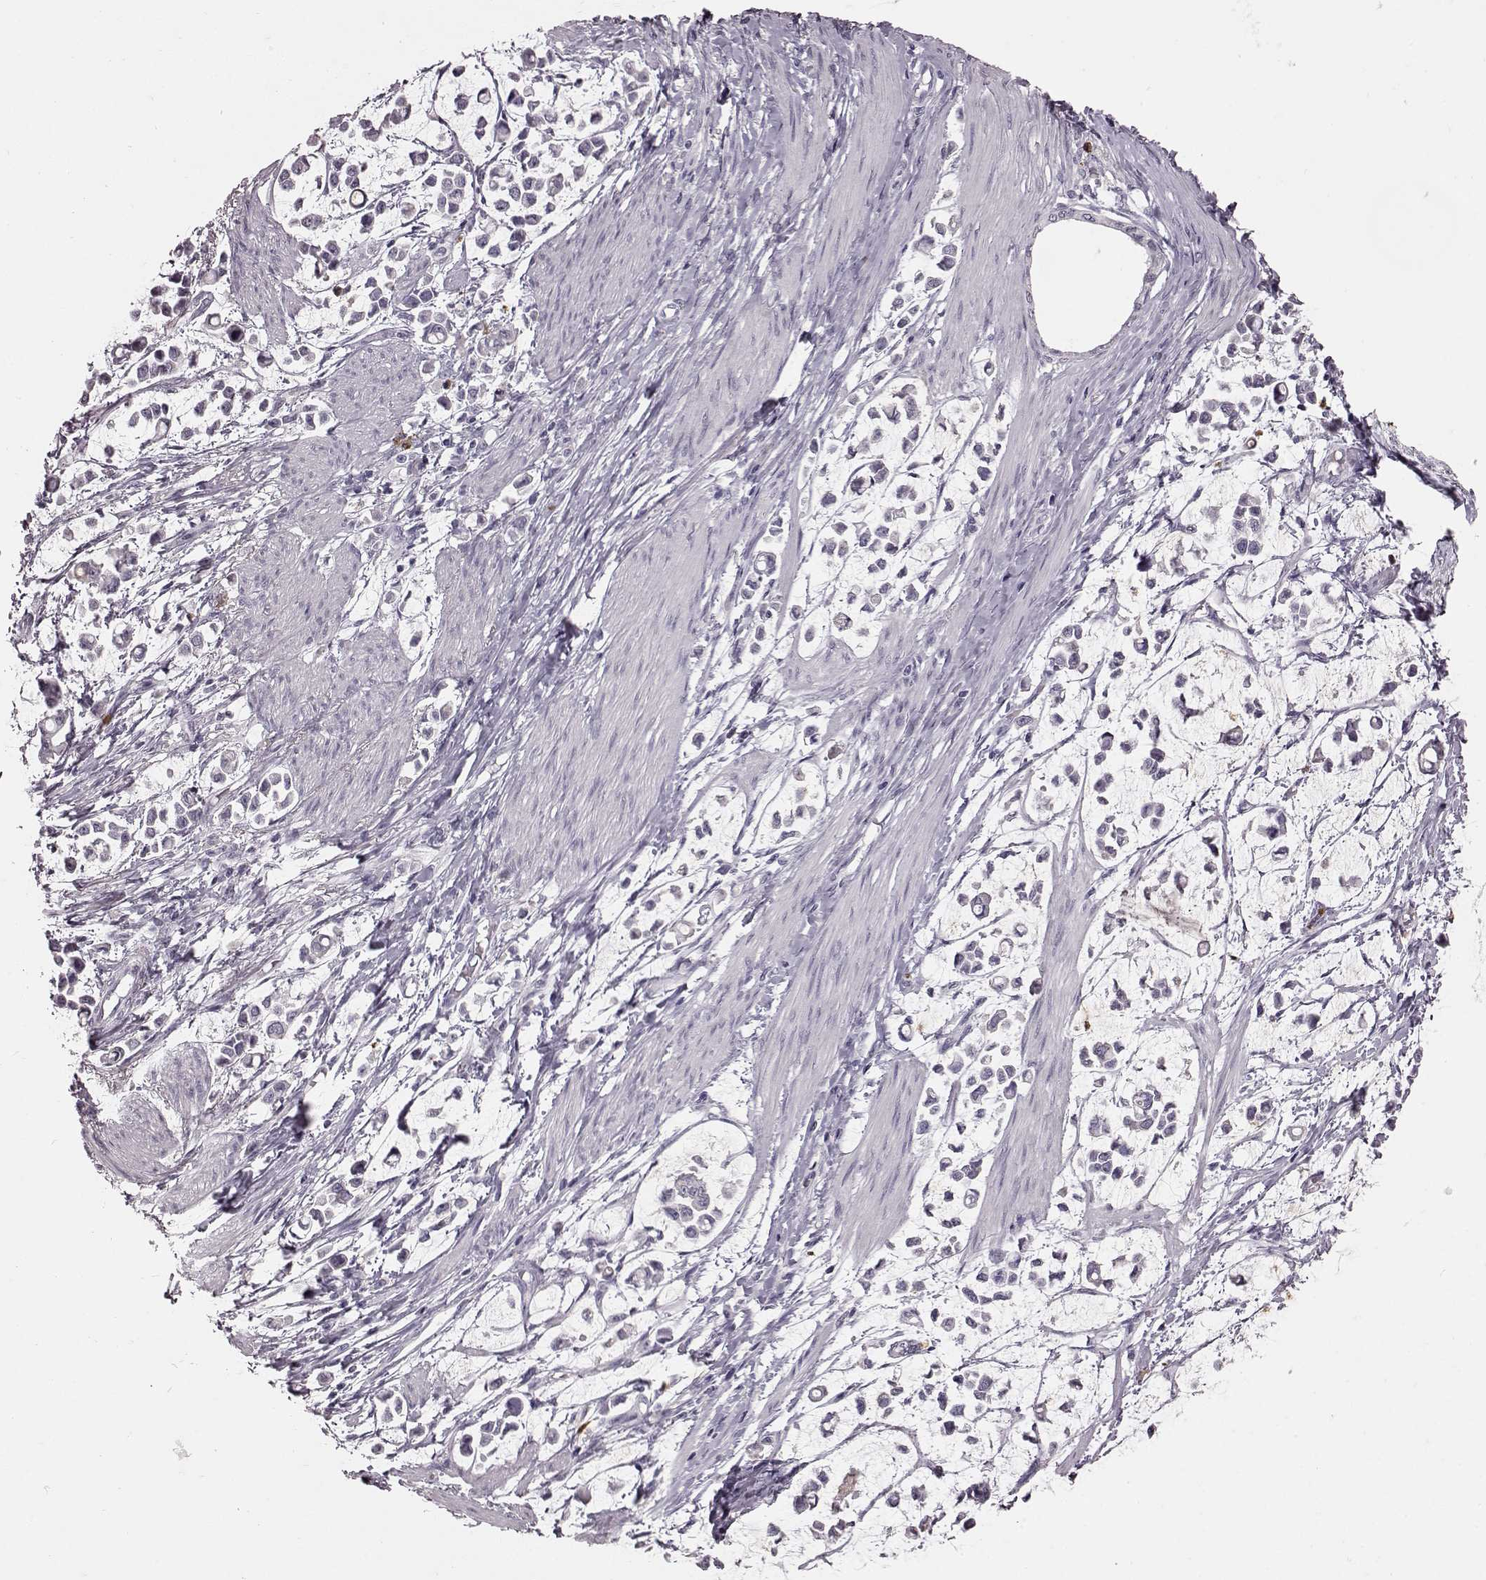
{"staining": {"intensity": "negative", "quantity": "none", "location": "none"}, "tissue": "stomach cancer", "cell_type": "Tumor cells", "image_type": "cancer", "snomed": [{"axis": "morphology", "description": "Adenocarcinoma, NOS"}, {"axis": "topography", "description": "Stomach"}], "caption": "An image of human stomach adenocarcinoma is negative for staining in tumor cells.", "gene": "FUT4", "patient": {"sex": "male", "age": 82}}